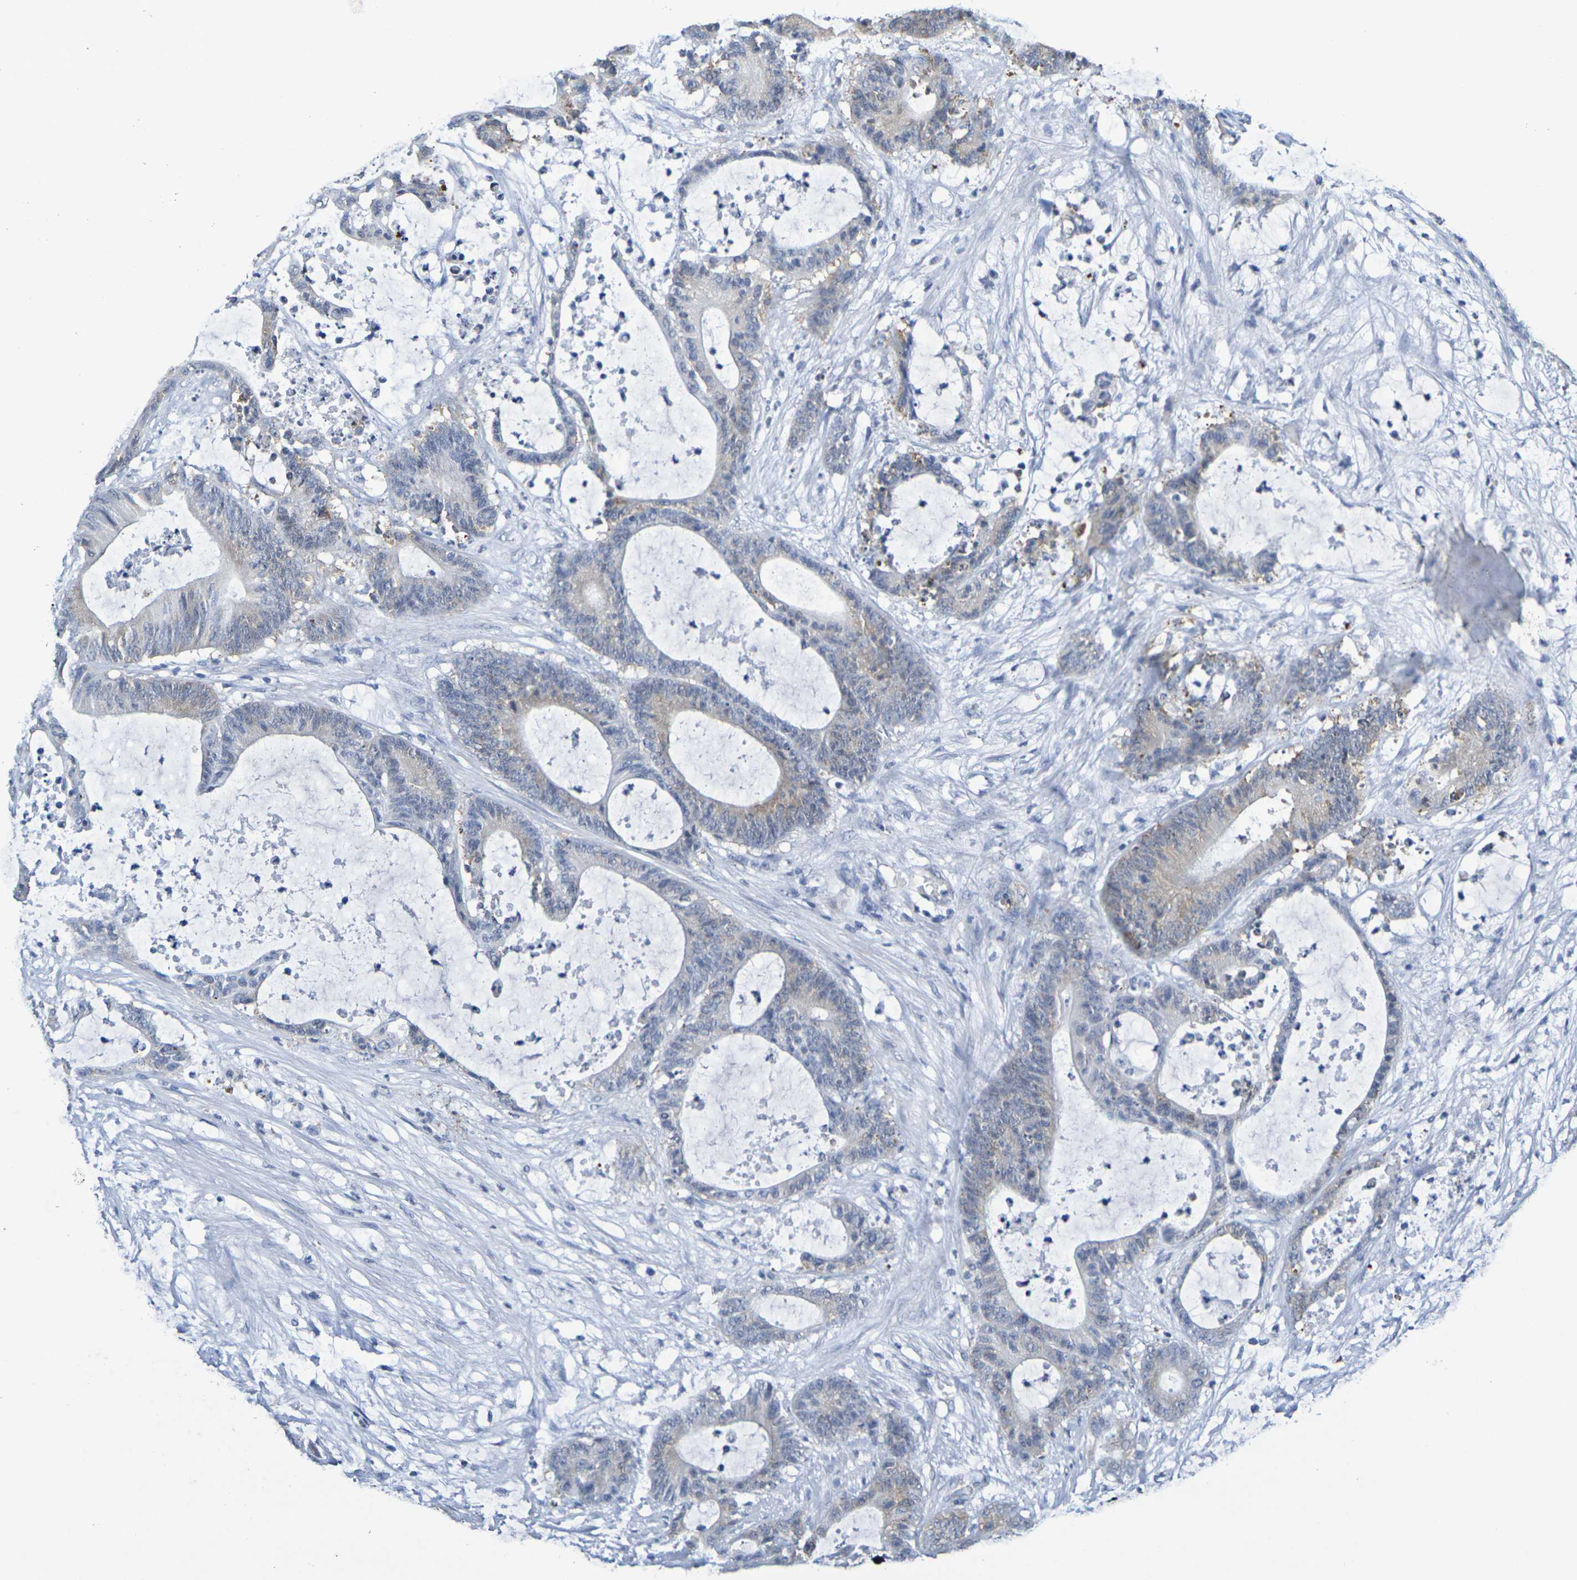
{"staining": {"intensity": "weak", "quantity": ">75%", "location": "cytoplasmic/membranous"}, "tissue": "colorectal cancer", "cell_type": "Tumor cells", "image_type": "cancer", "snomed": [{"axis": "morphology", "description": "Adenocarcinoma, NOS"}, {"axis": "topography", "description": "Colon"}], "caption": "Approximately >75% of tumor cells in colorectal cancer (adenocarcinoma) exhibit weak cytoplasmic/membranous protein expression as visualized by brown immunohistochemical staining.", "gene": "CHRNB1", "patient": {"sex": "female", "age": 84}}